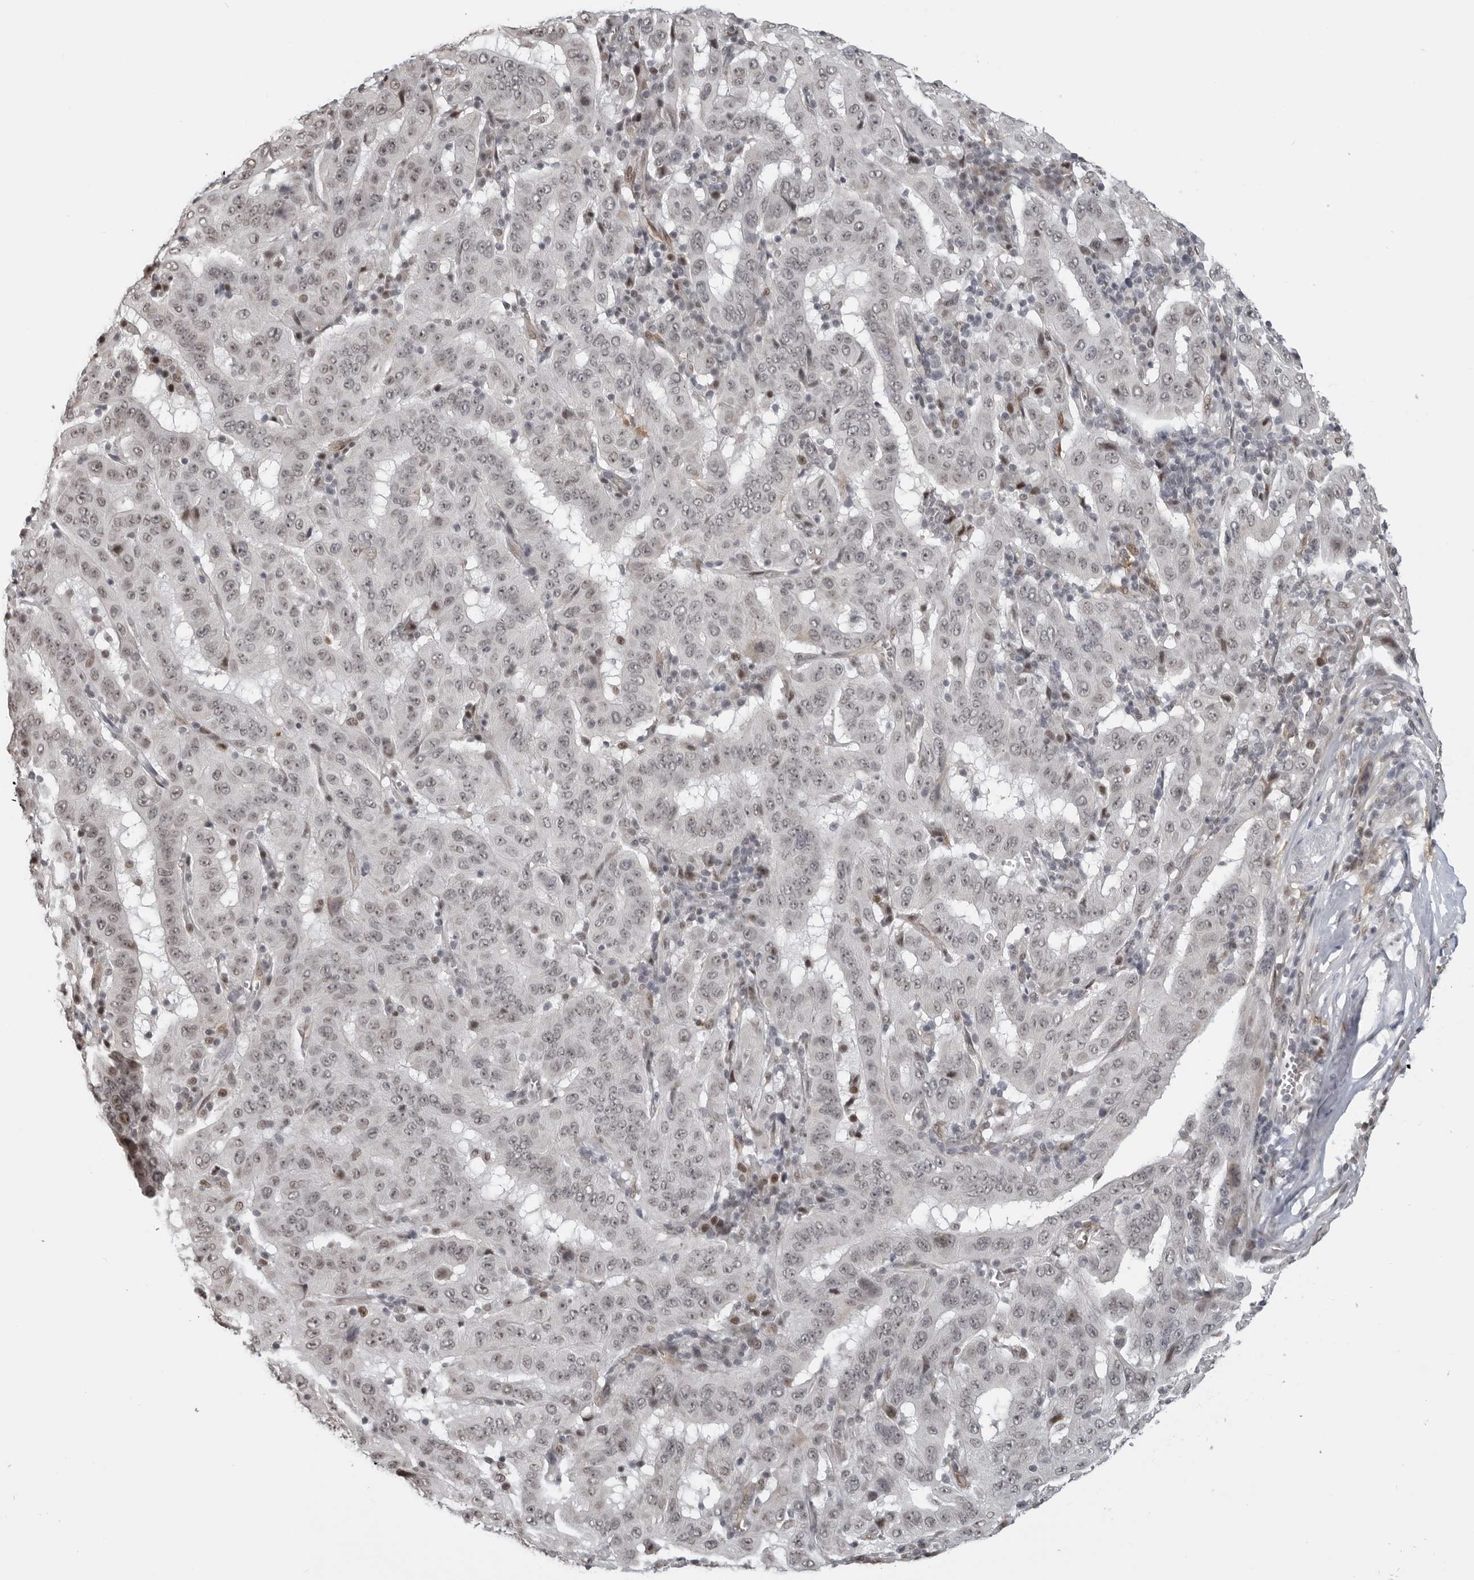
{"staining": {"intensity": "weak", "quantity": "<25%", "location": "nuclear"}, "tissue": "pancreatic cancer", "cell_type": "Tumor cells", "image_type": "cancer", "snomed": [{"axis": "morphology", "description": "Adenocarcinoma, NOS"}, {"axis": "topography", "description": "Pancreas"}], "caption": "A micrograph of human pancreatic cancer is negative for staining in tumor cells. Nuclei are stained in blue.", "gene": "MAF", "patient": {"sex": "male", "age": 63}}